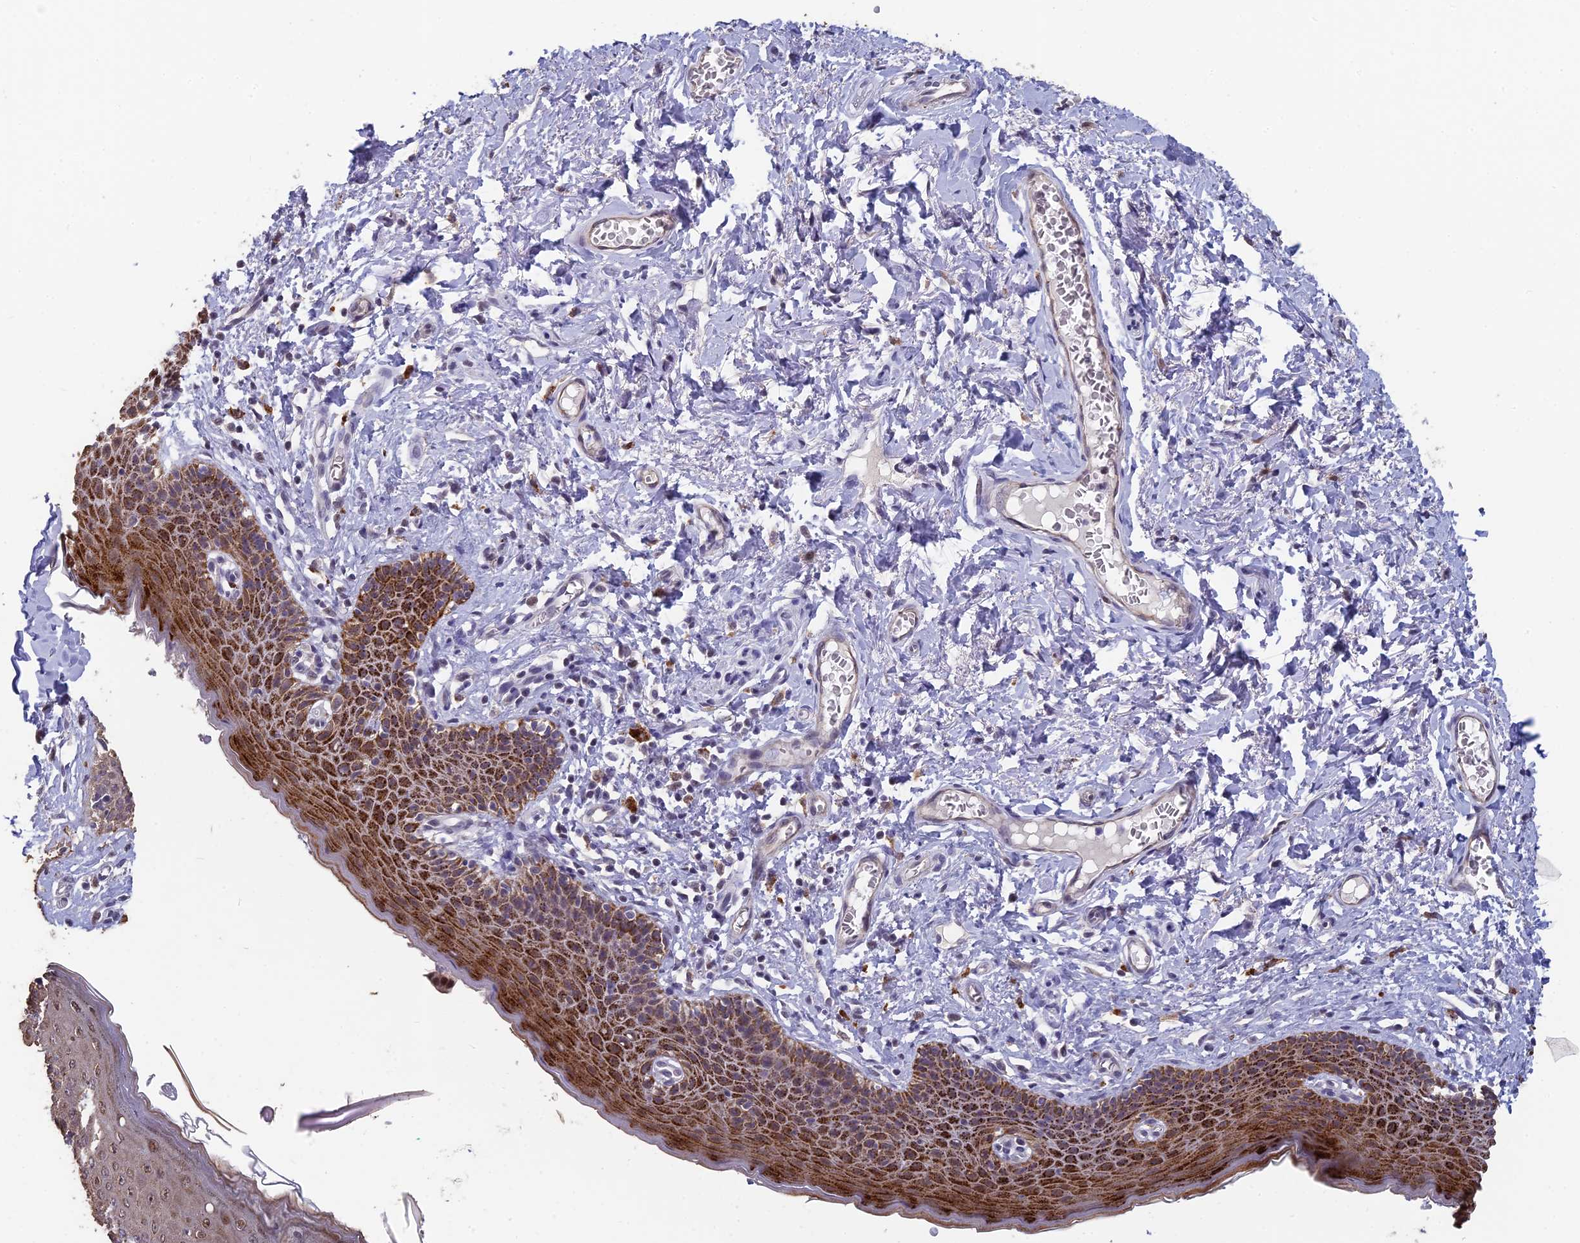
{"staining": {"intensity": "strong", "quantity": ">75%", "location": "cytoplasmic/membranous"}, "tissue": "skin", "cell_type": "Epidermal cells", "image_type": "normal", "snomed": [{"axis": "morphology", "description": "Normal tissue, NOS"}, {"axis": "topography", "description": "Vulva"}], "caption": "Brown immunohistochemical staining in unremarkable skin reveals strong cytoplasmic/membranous staining in about >75% of epidermal cells.", "gene": "MT", "patient": {"sex": "female", "age": 66}}